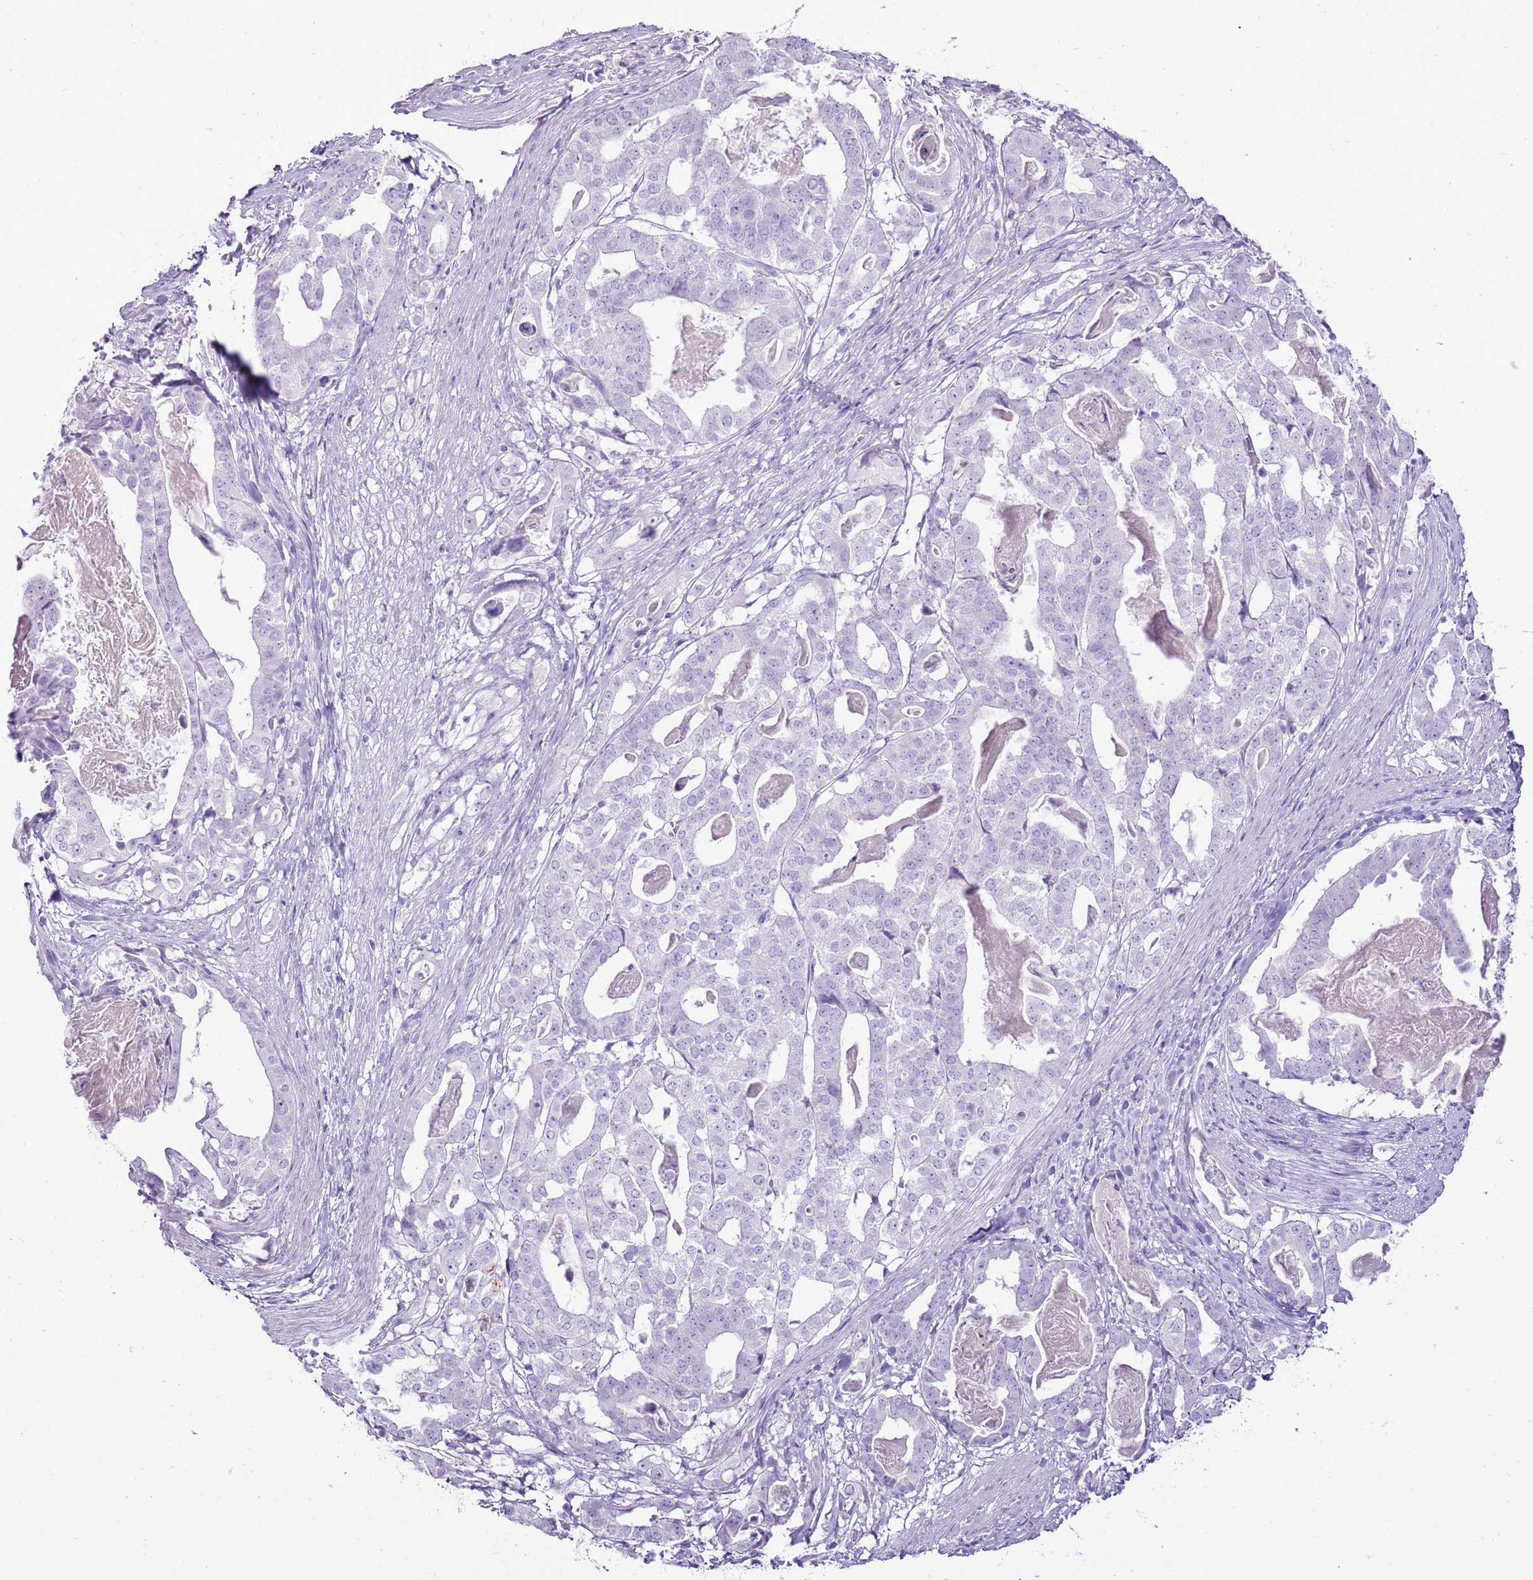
{"staining": {"intensity": "negative", "quantity": "none", "location": "none"}, "tissue": "stomach cancer", "cell_type": "Tumor cells", "image_type": "cancer", "snomed": [{"axis": "morphology", "description": "Adenocarcinoma, NOS"}, {"axis": "topography", "description": "Stomach"}], "caption": "Stomach cancer stained for a protein using immunohistochemistry (IHC) displays no expression tumor cells.", "gene": "CNFN", "patient": {"sex": "male", "age": 48}}